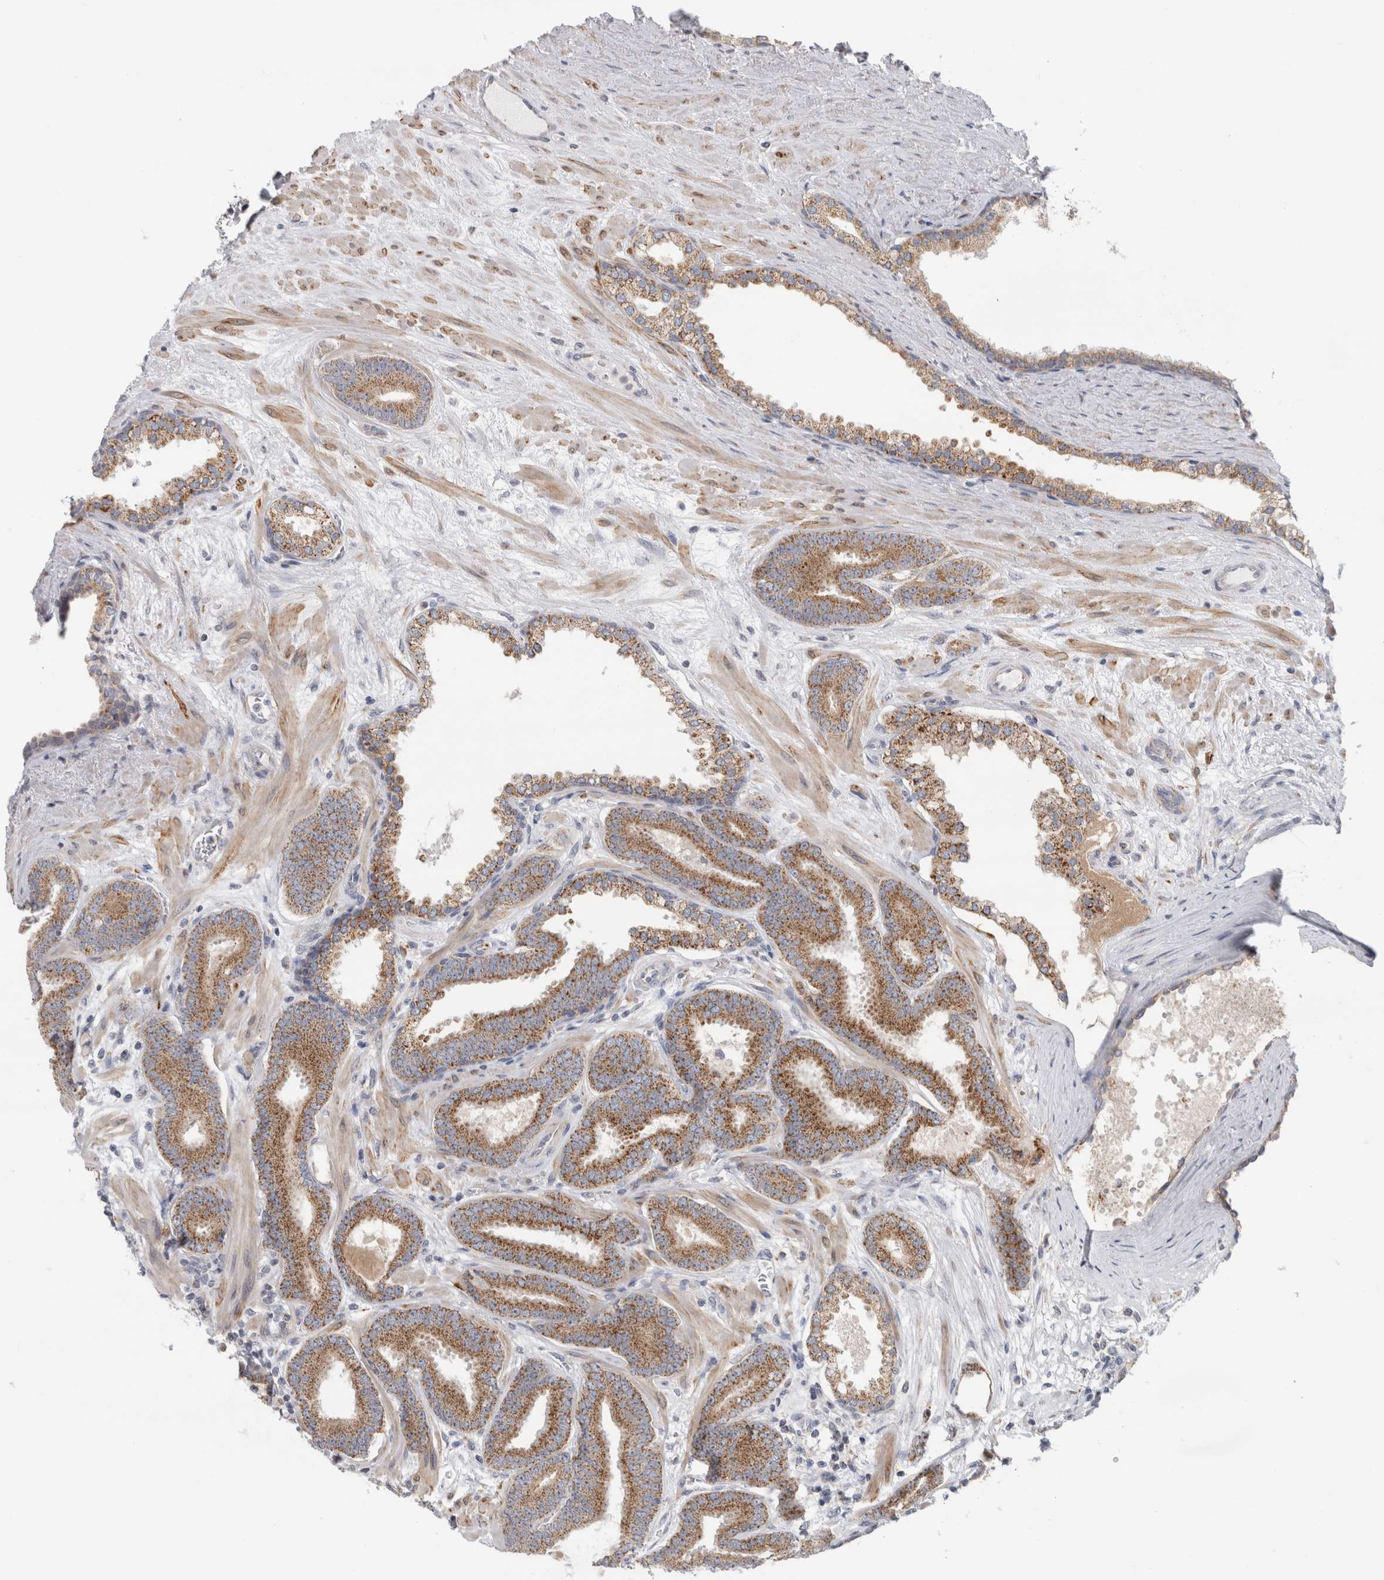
{"staining": {"intensity": "moderate", "quantity": ">75%", "location": "cytoplasmic/membranous"}, "tissue": "prostate cancer", "cell_type": "Tumor cells", "image_type": "cancer", "snomed": [{"axis": "morphology", "description": "Adenocarcinoma, Low grade"}, {"axis": "topography", "description": "Prostate"}], "caption": "About >75% of tumor cells in human prostate cancer exhibit moderate cytoplasmic/membranous protein positivity as visualized by brown immunohistochemical staining.", "gene": "RAB18", "patient": {"sex": "male", "age": 62}}